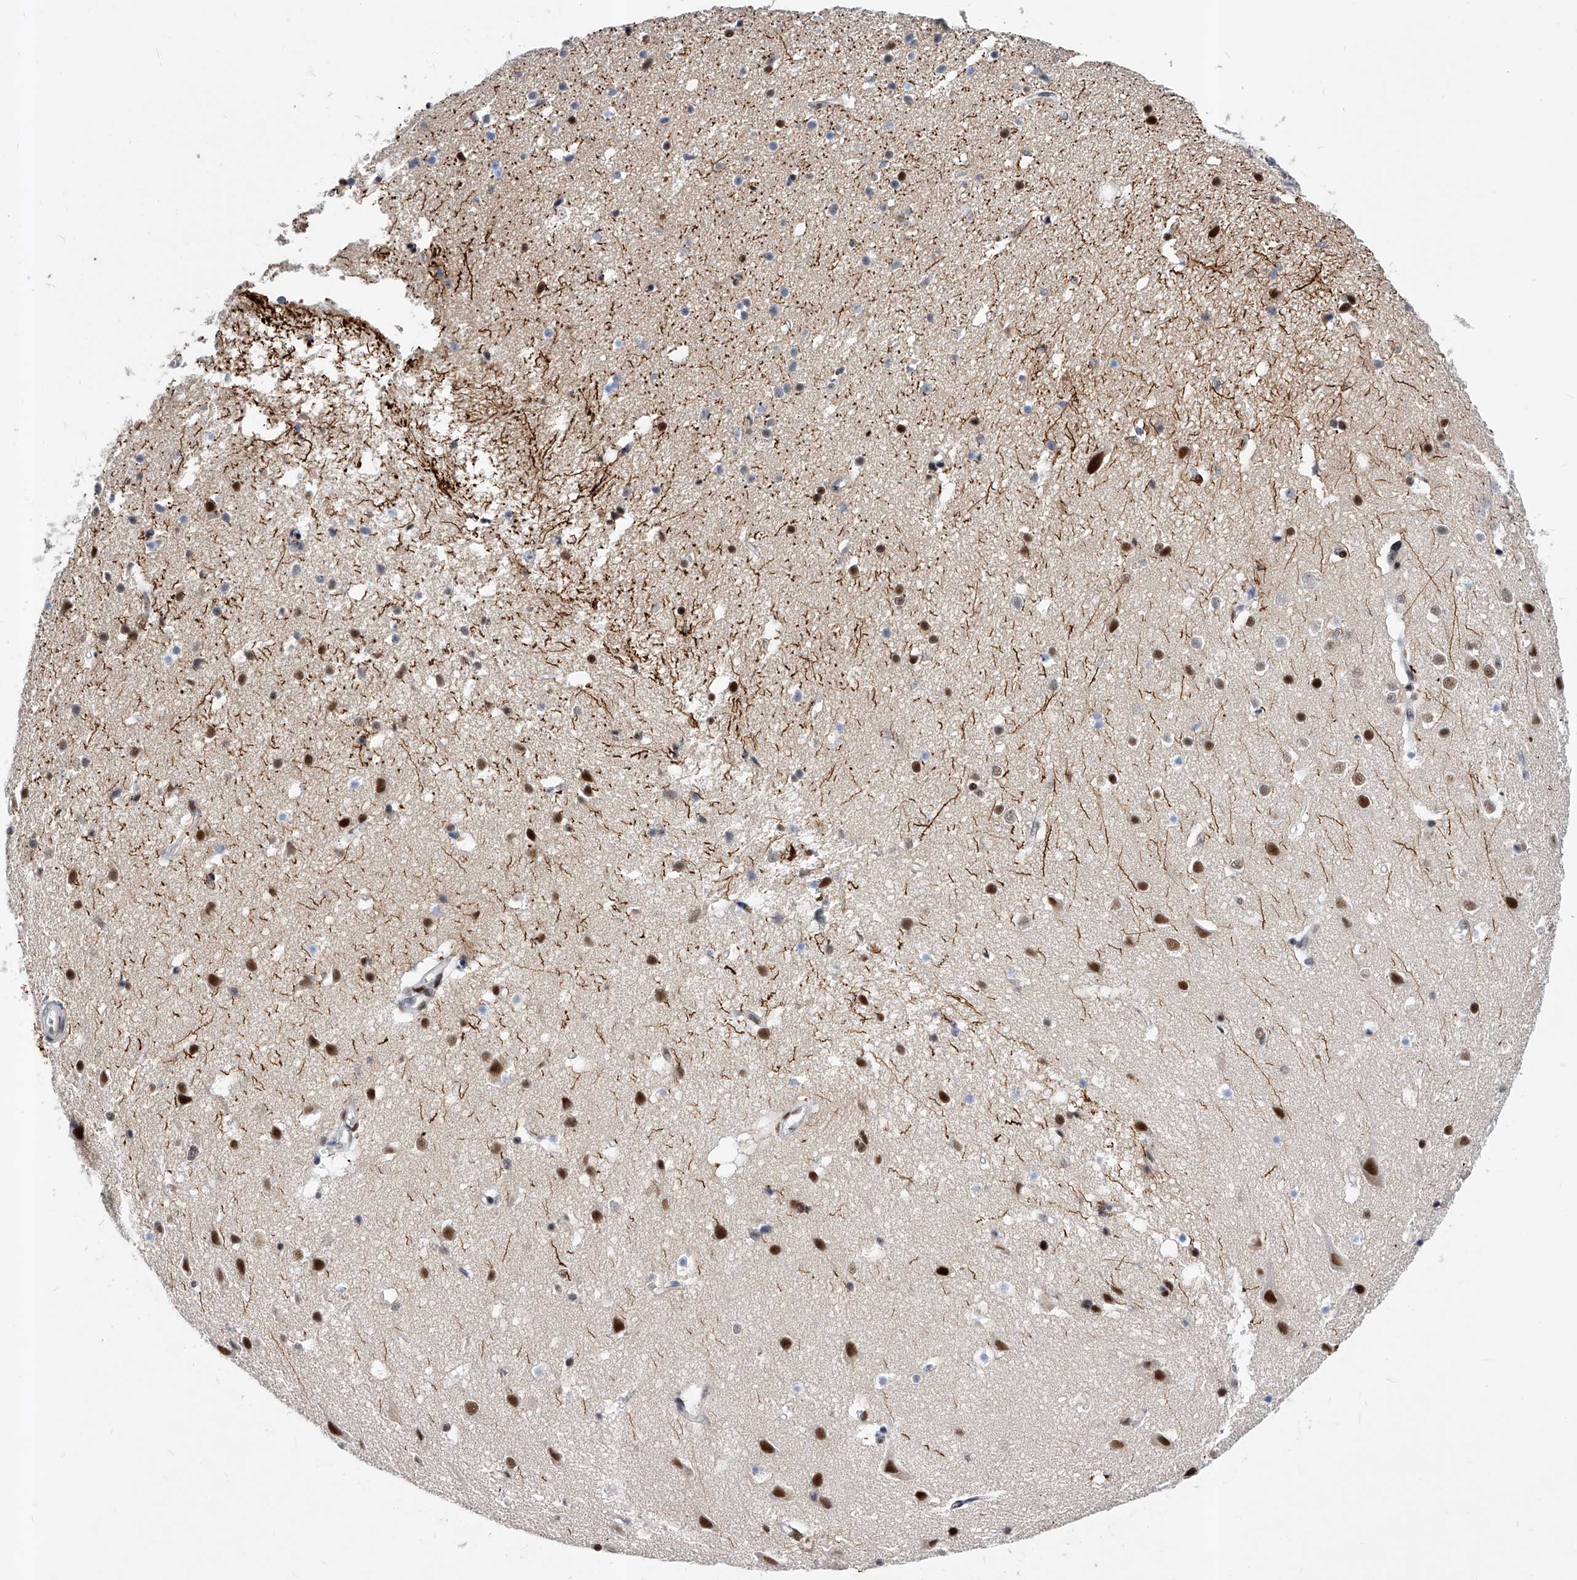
{"staining": {"intensity": "weak", "quantity": ">75%", "location": "nuclear"}, "tissue": "cerebral cortex", "cell_type": "Endothelial cells", "image_type": "normal", "snomed": [{"axis": "morphology", "description": "Normal tissue, NOS"}, {"axis": "topography", "description": "Cerebral cortex"}], "caption": "A photomicrograph showing weak nuclear positivity in approximately >75% of endothelial cells in unremarkable cerebral cortex, as visualized by brown immunohistochemical staining.", "gene": "TESK2", "patient": {"sex": "male", "age": 54}}